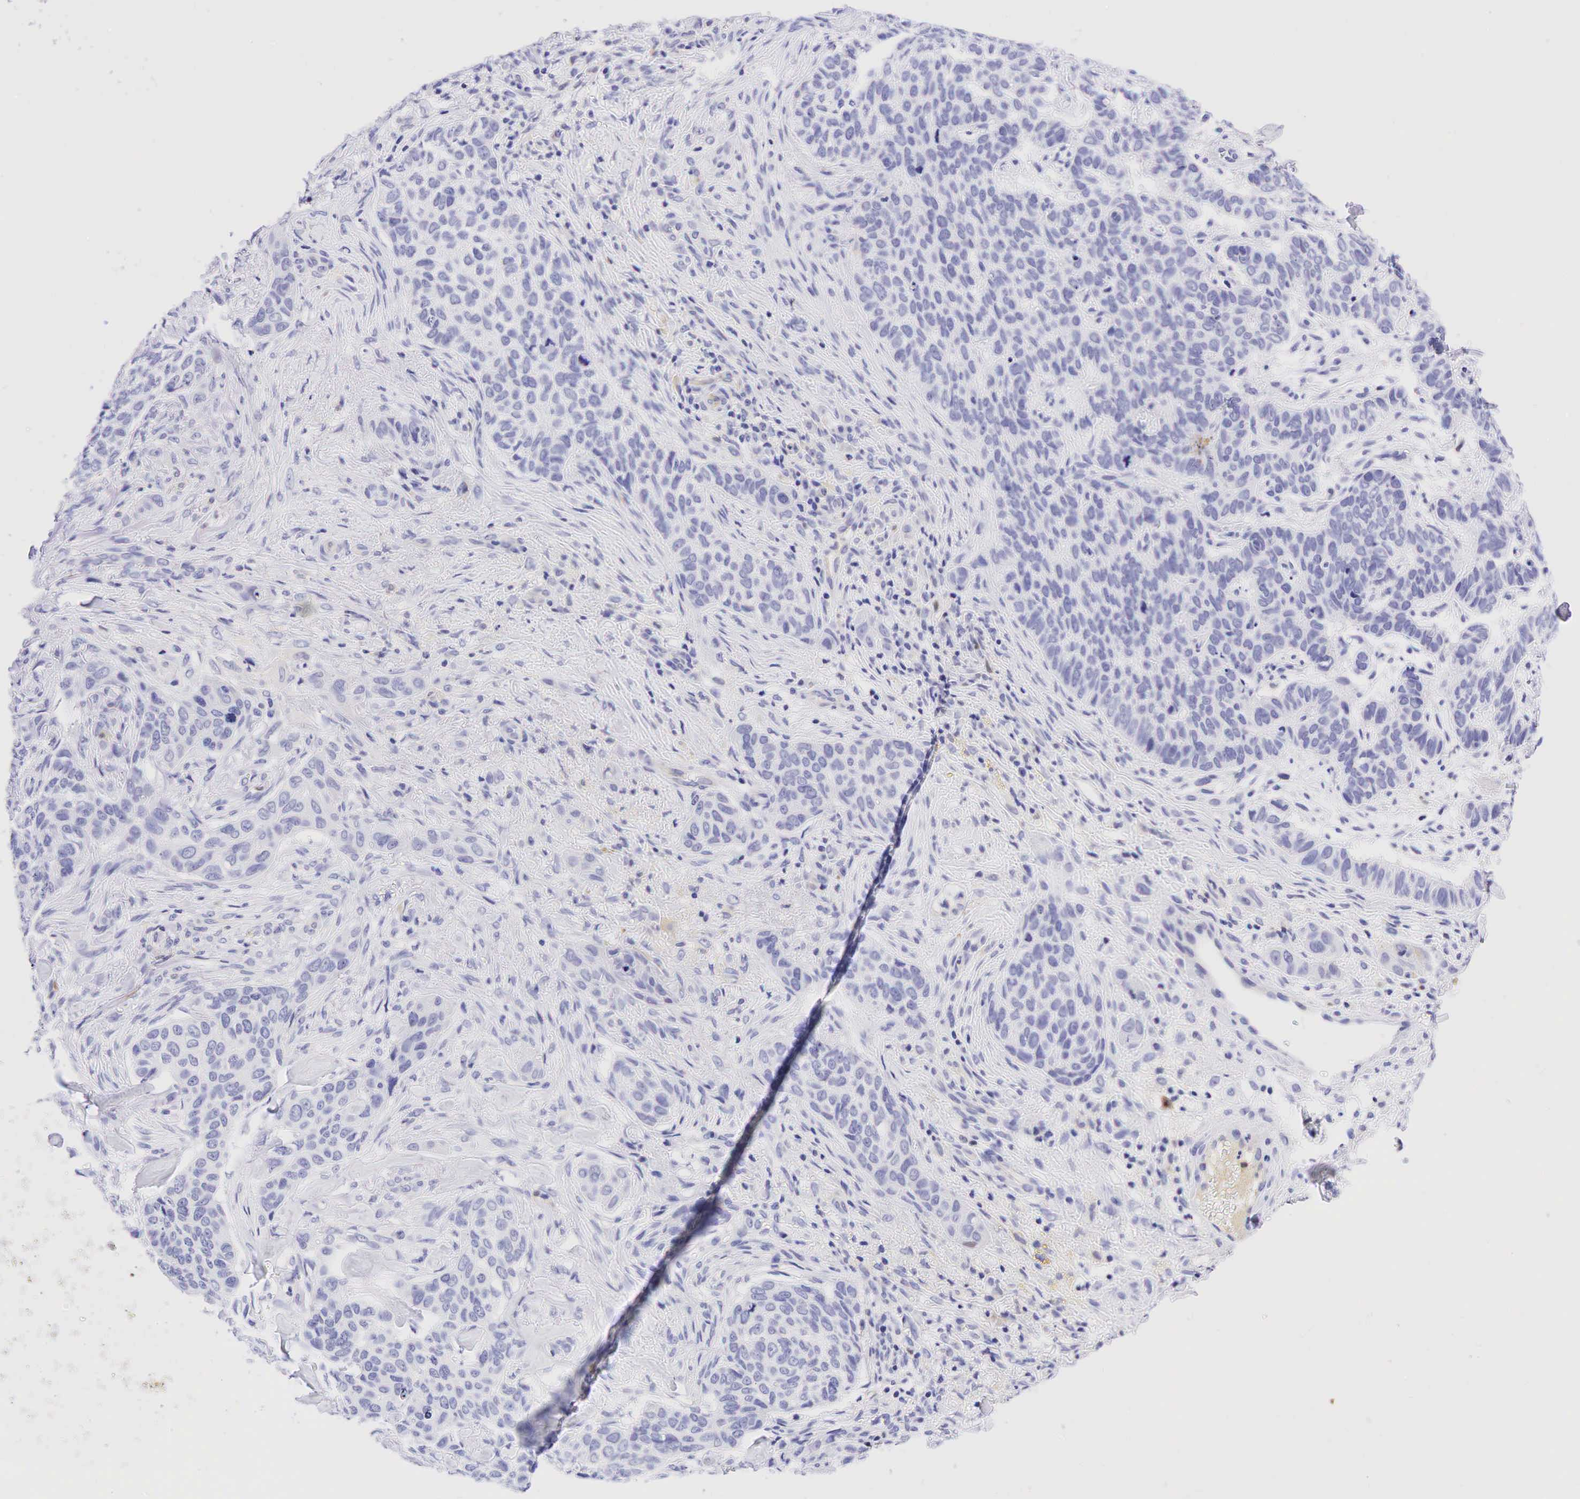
{"staining": {"intensity": "negative", "quantity": "none", "location": "none"}, "tissue": "skin cancer", "cell_type": "Tumor cells", "image_type": "cancer", "snomed": [{"axis": "morphology", "description": "Normal tissue, NOS"}, {"axis": "morphology", "description": "Basal cell carcinoma"}, {"axis": "topography", "description": "Skin"}], "caption": "This micrograph is of skin cancer stained with IHC to label a protein in brown with the nuclei are counter-stained blue. There is no expression in tumor cells.", "gene": "TNFRSF8", "patient": {"sex": "male", "age": 81}}